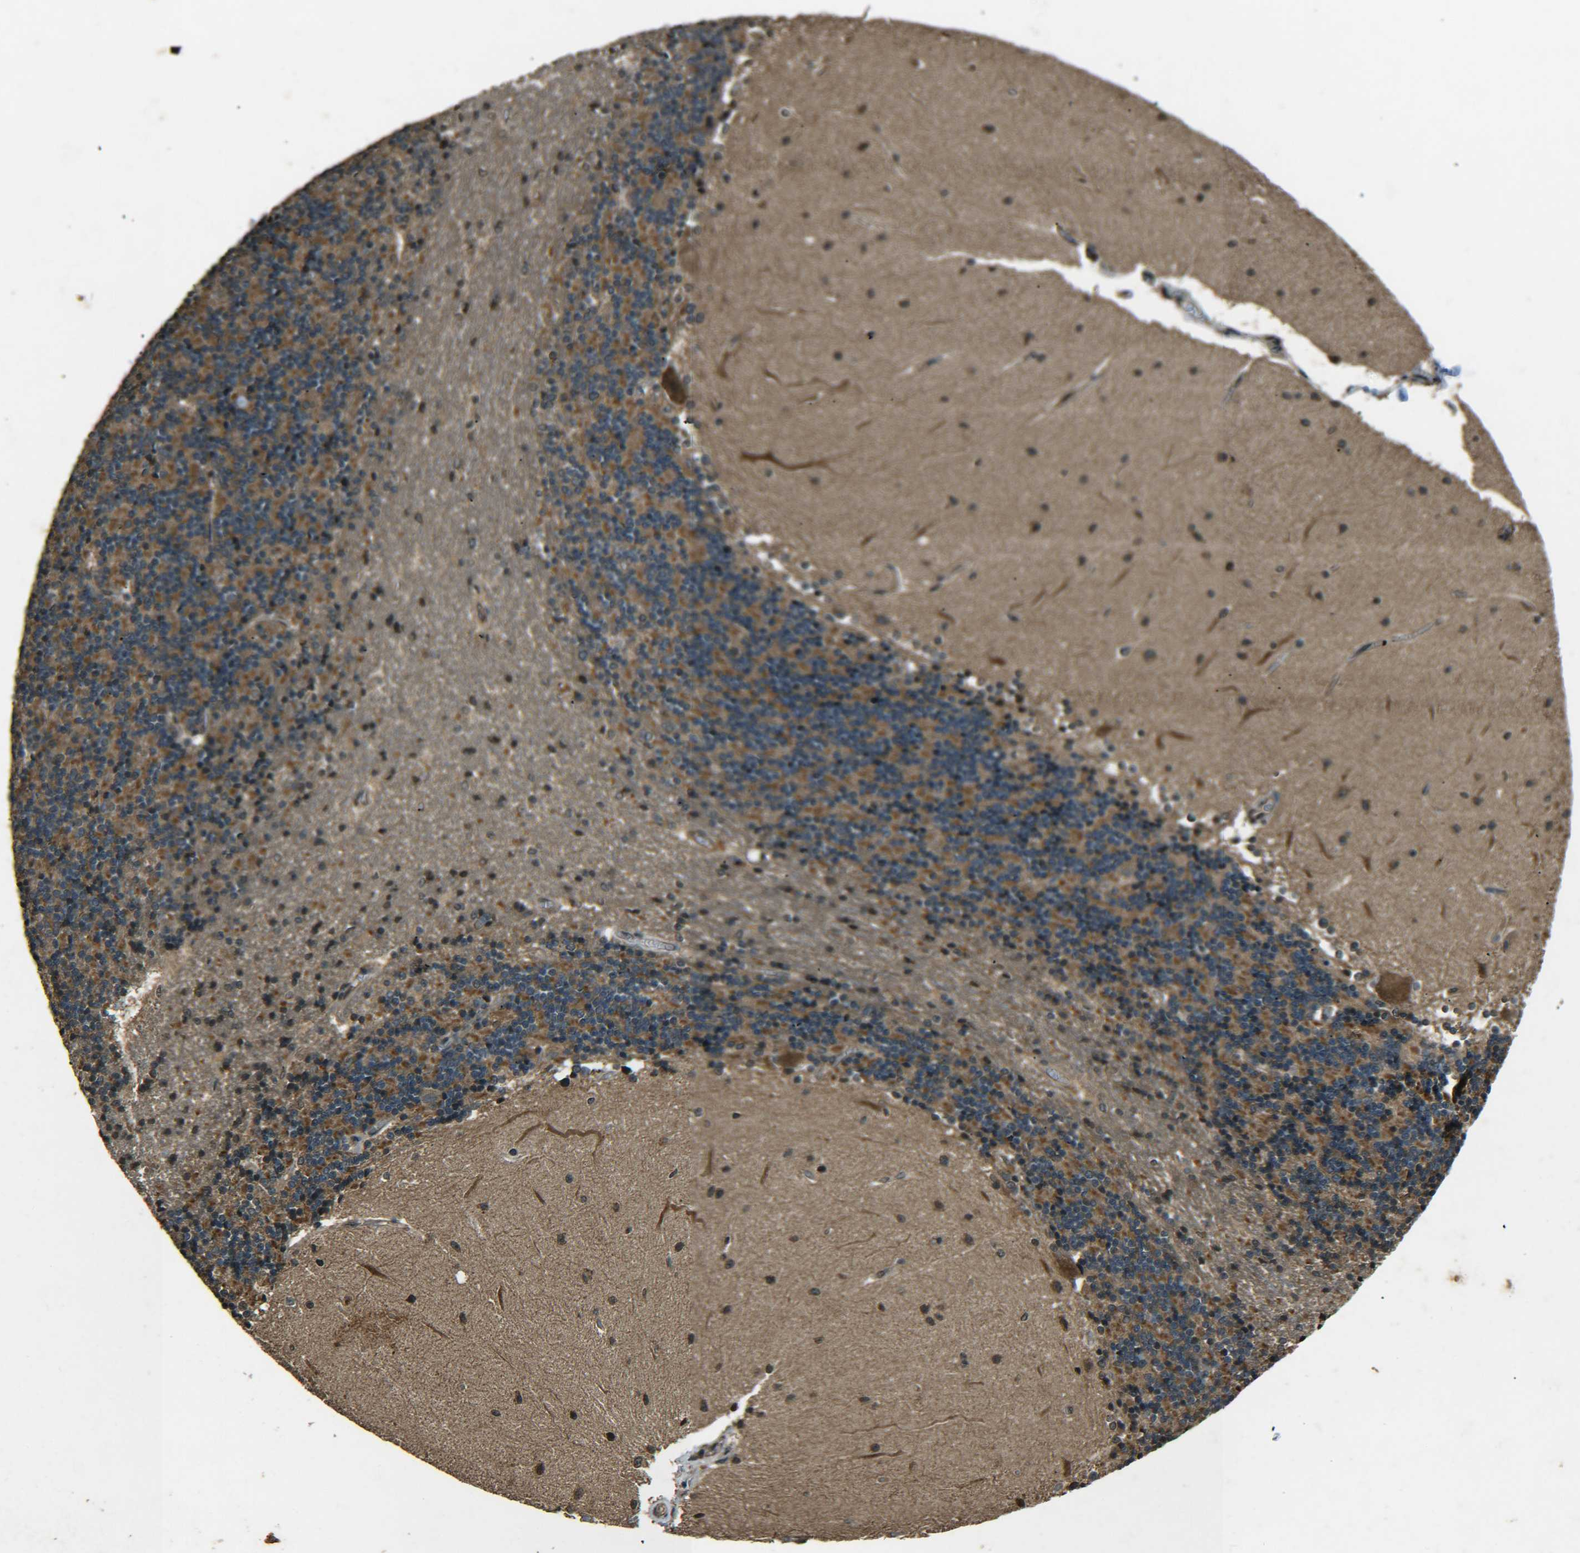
{"staining": {"intensity": "moderate", "quantity": "25%-75%", "location": "cytoplasmic/membranous"}, "tissue": "cerebellum", "cell_type": "Cells in granular layer", "image_type": "normal", "snomed": [{"axis": "morphology", "description": "Normal tissue, NOS"}, {"axis": "topography", "description": "Cerebellum"}], "caption": "Protein analysis of normal cerebellum demonstrates moderate cytoplasmic/membranous positivity in approximately 25%-75% of cells in granular layer.", "gene": "PLK2", "patient": {"sex": "female", "age": 54}}